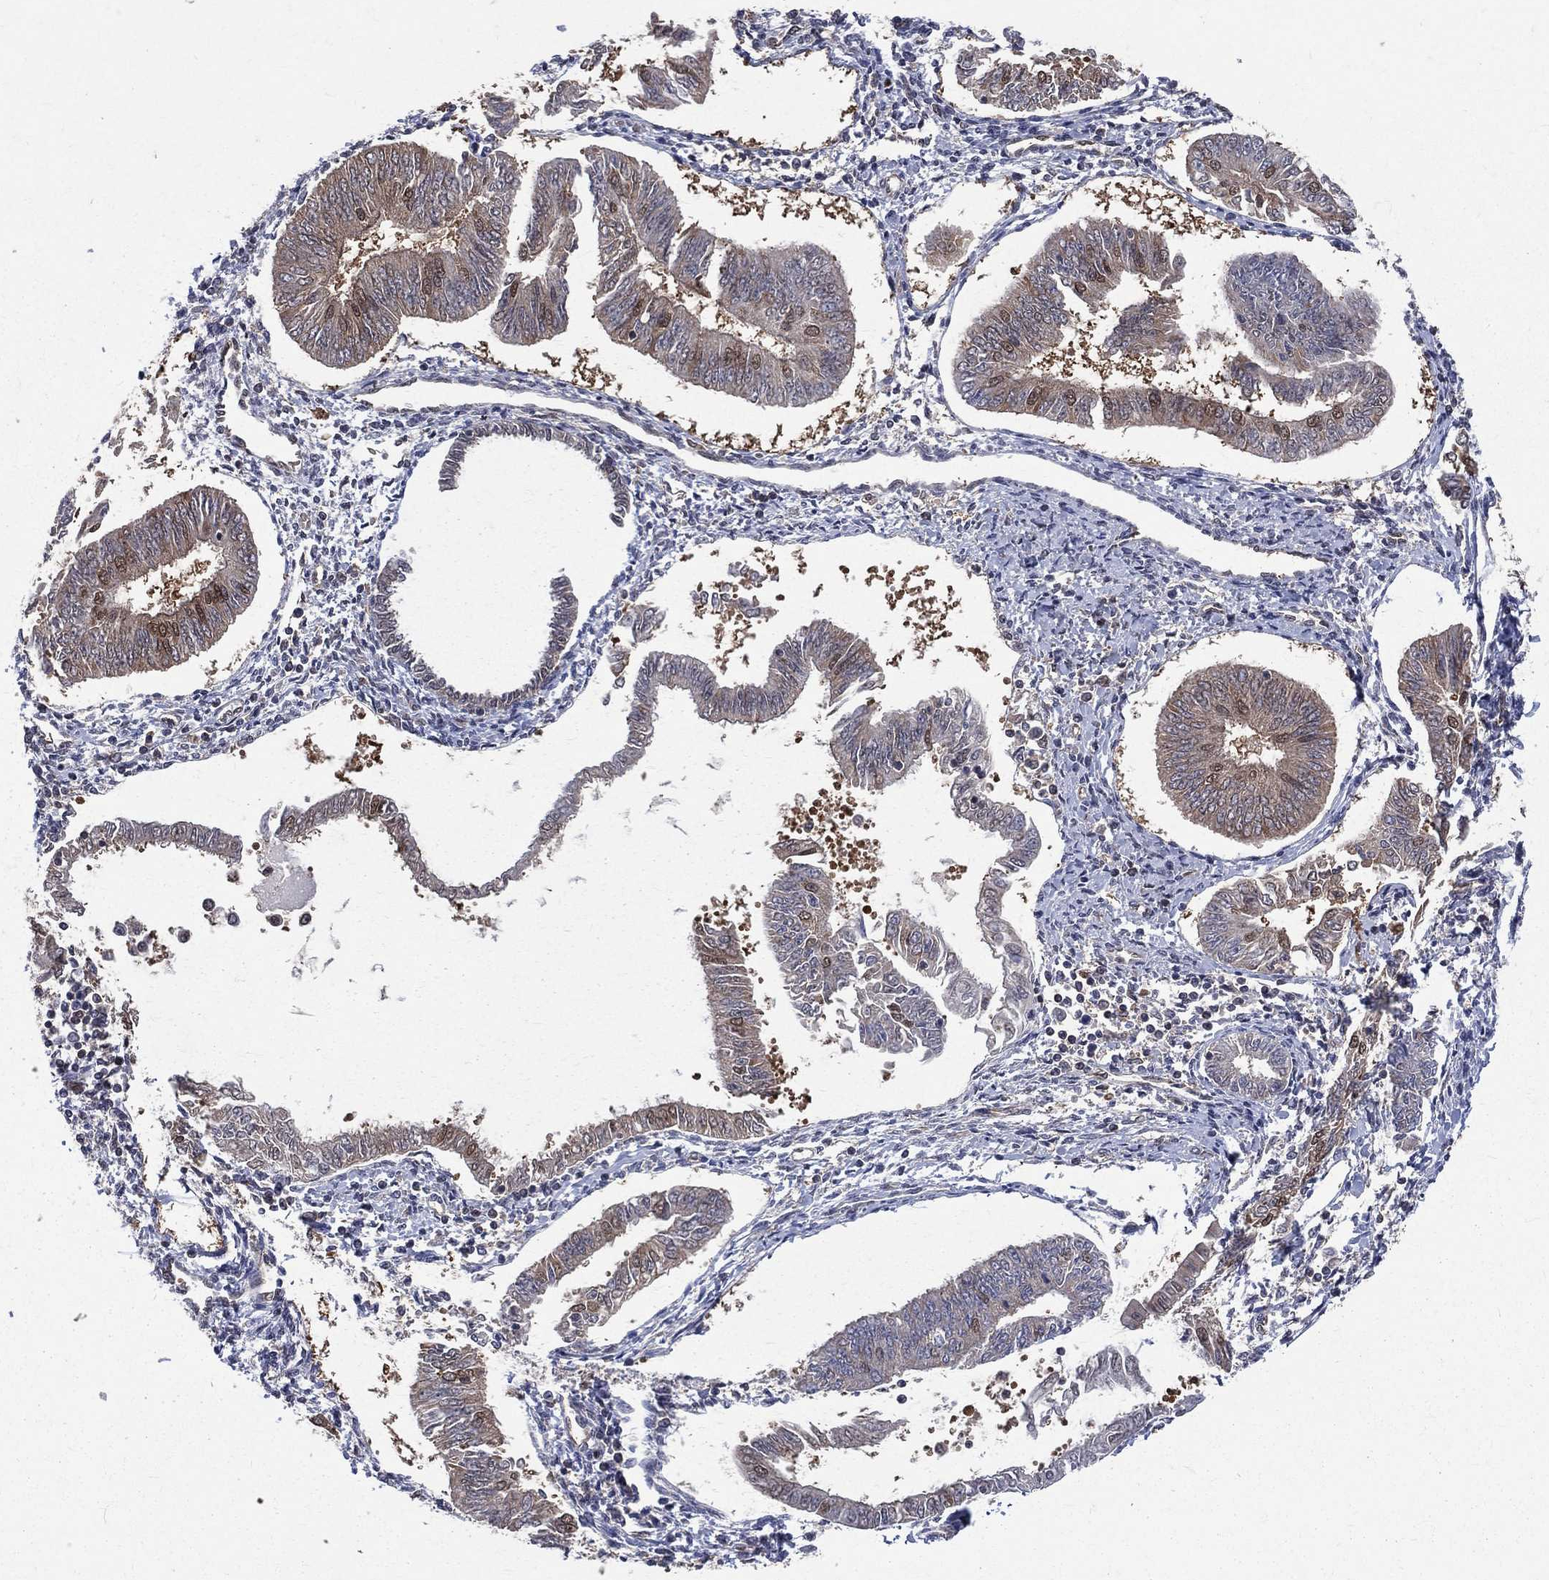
{"staining": {"intensity": "moderate", "quantity": "<25%", "location": "nuclear"}, "tissue": "endometrial cancer", "cell_type": "Tumor cells", "image_type": "cancer", "snomed": [{"axis": "morphology", "description": "Adenocarcinoma, NOS"}, {"axis": "topography", "description": "Endometrium"}], "caption": "Immunohistochemical staining of human endometrial adenocarcinoma displays low levels of moderate nuclear protein positivity in about <25% of tumor cells. (Stains: DAB in brown, nuclei in blue, Microscopy: brightfield microscopy at high magnification).", "gene": "GMPR2", "patient": {"sex": "female", "age": 58}}